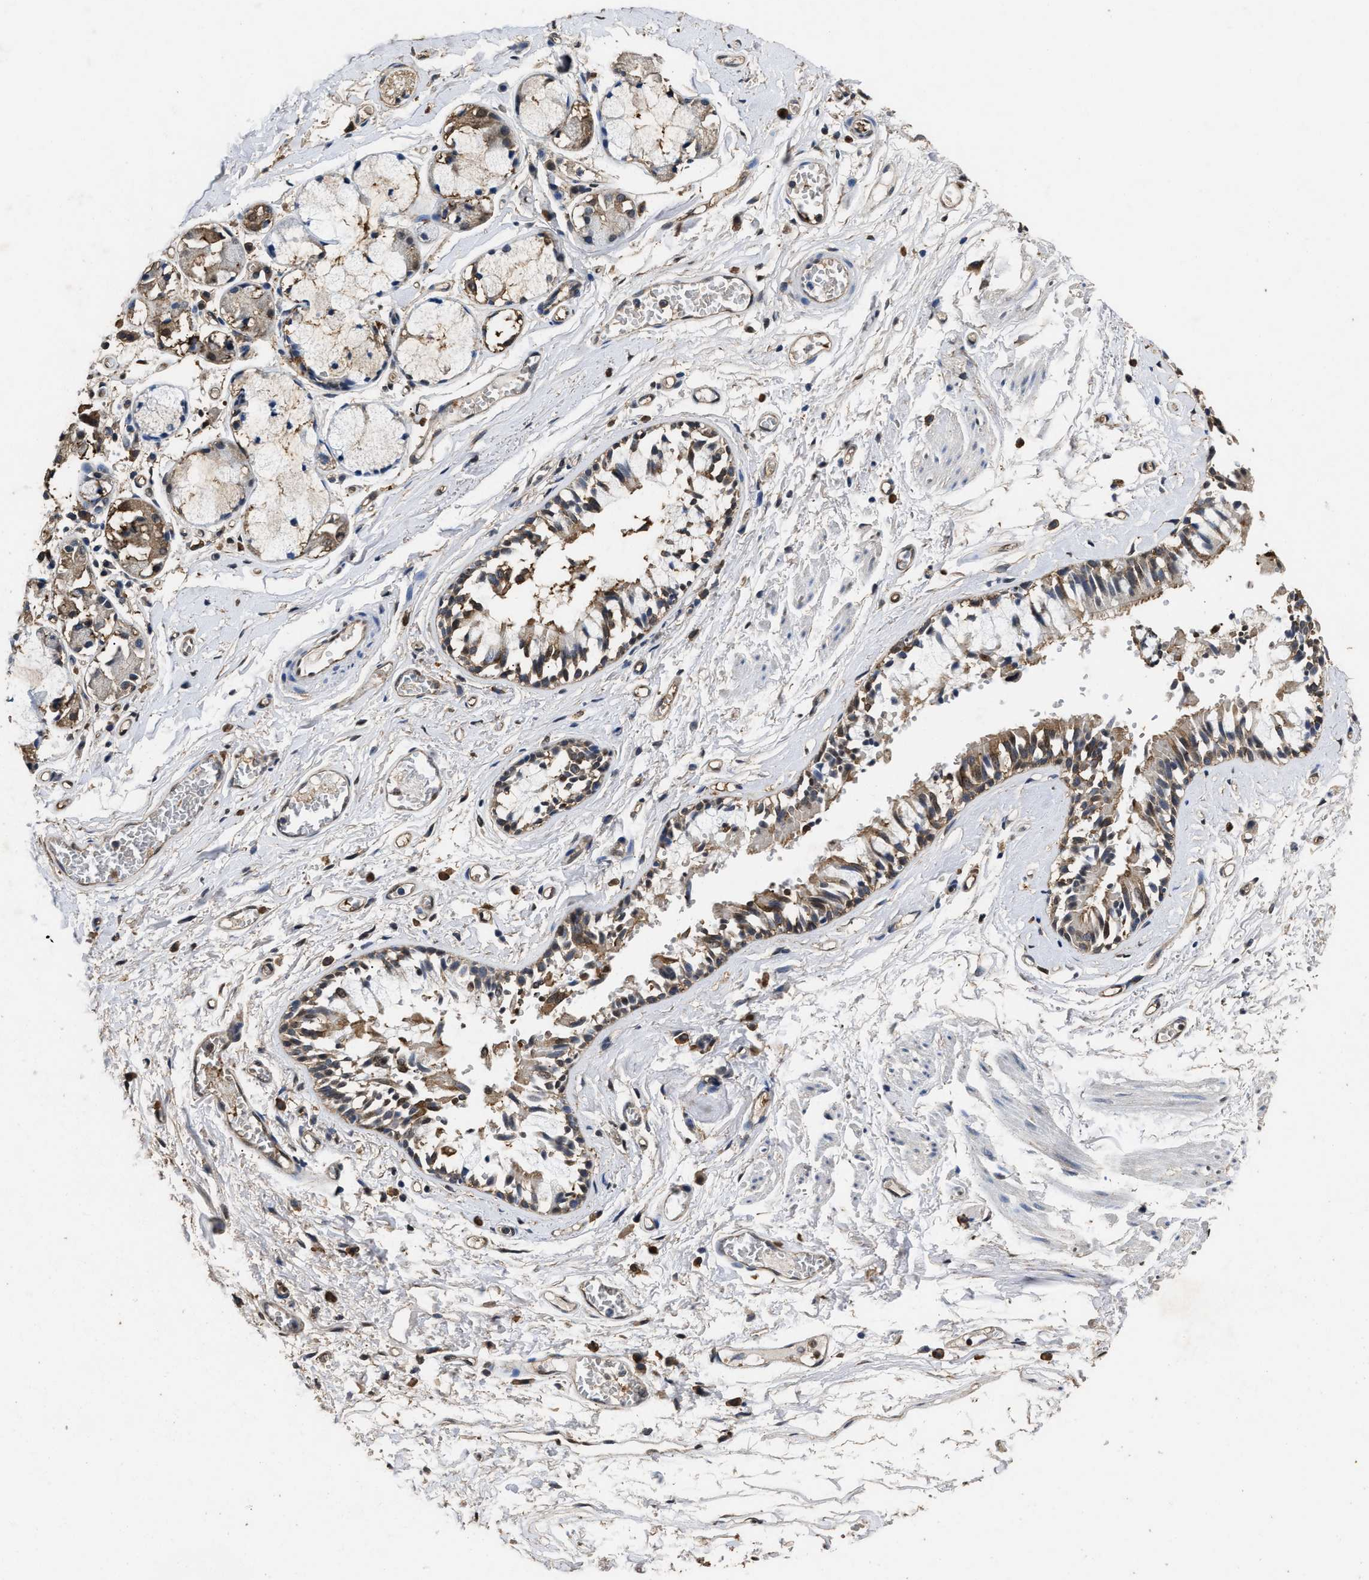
{"staining": {"intensity": "moderate", "quantity": ">75%", "location": "cytoplasmic/membranous"}, "tissue": "bronchus", "cell_type": "Respiratory epithelial cells", "image_type": "normal", "snomed": [{"axis": "morphology", "description": "Normal tissue, NOS"}, {"axis": "morphology", "description": "Inflammation, NOS"}, {"axis": "topography", "description": "Cartilage tissue"}, {"axis": "topography", "description": "Lung"}], "caption": "The photomicrograph exhibits a brown stain indicating the presence of a protein in the cytoplasmic/membranous of respiratory epithelial cells in bronchus. The protein of interest is shown in brown color, while the nuclei are stained blue.", "gene": "YWHAE", "patient": {"sex": "male", "age": 71}}